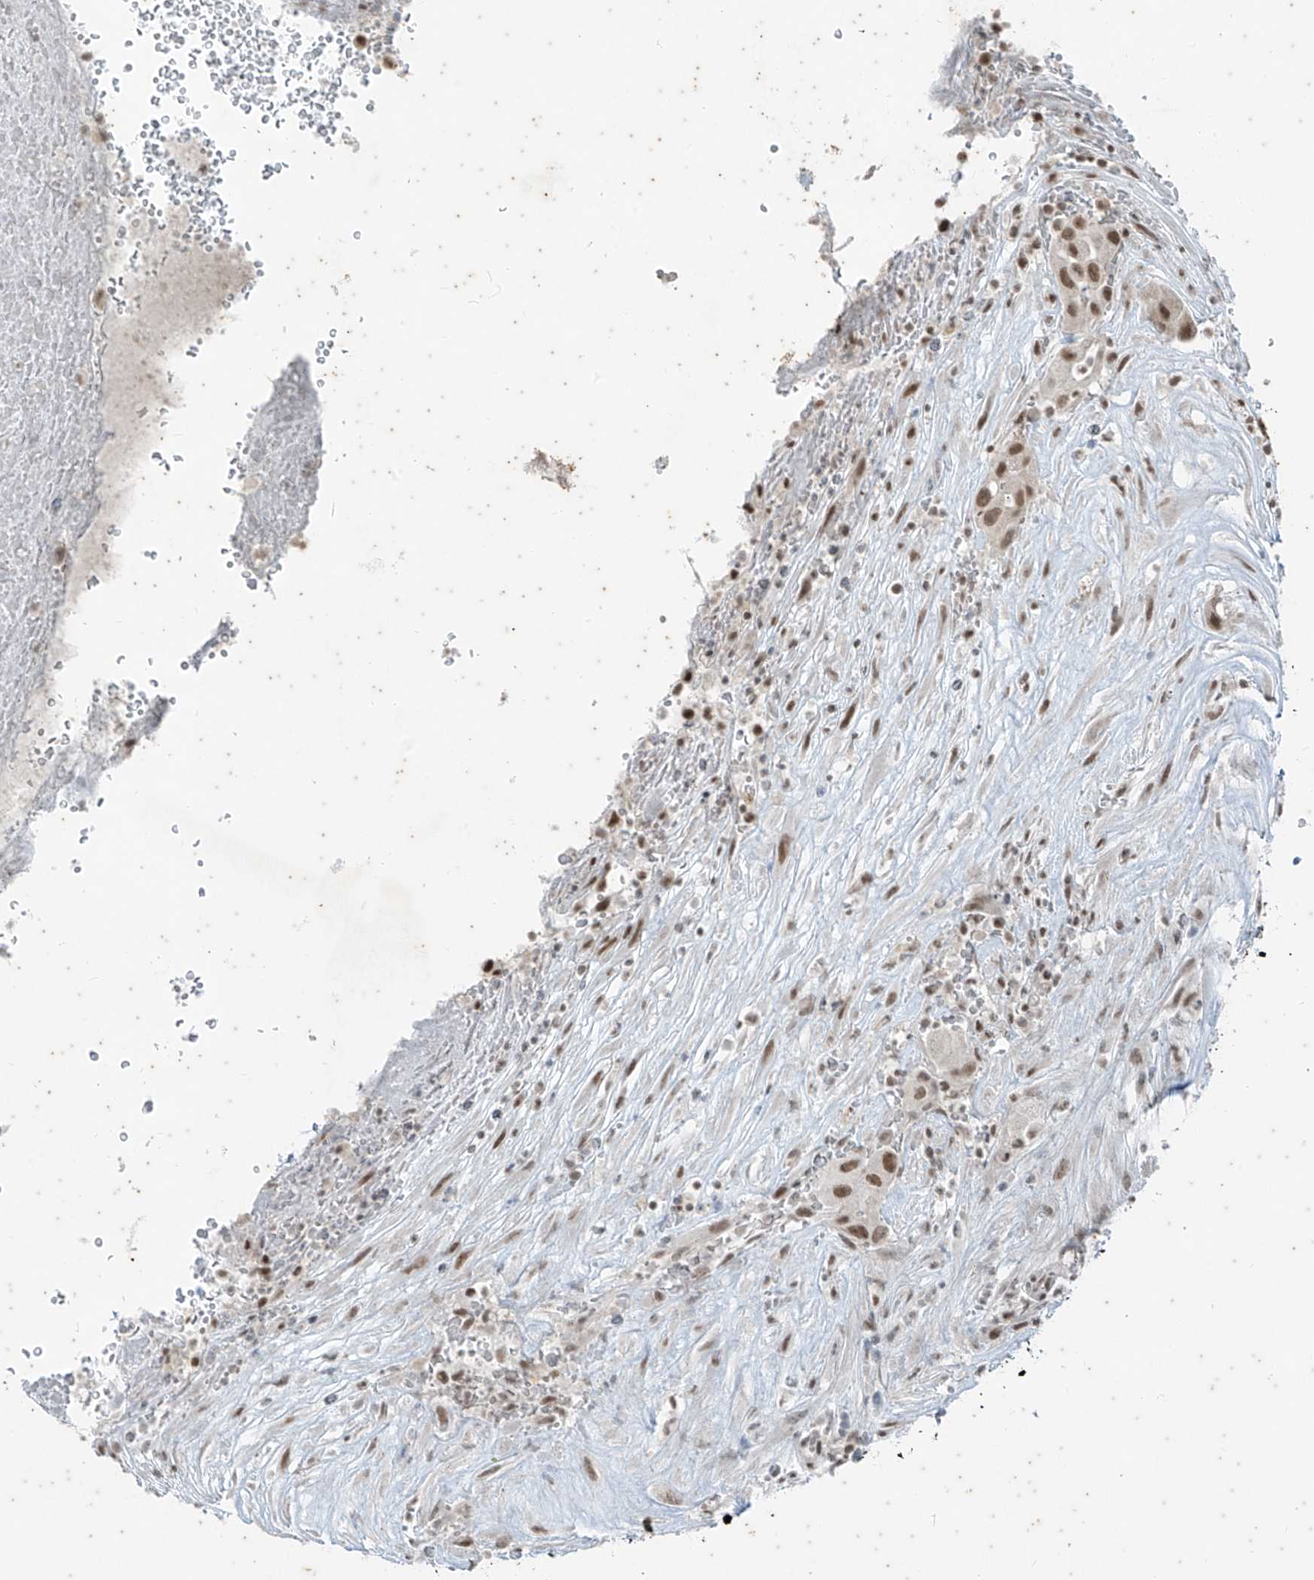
{"staining": {"intensity": "moderate", "quantity": ">75%", "location": "nuclear"}, "tissue": "thyroid cancer", "cell_type": "Tumor cells", "image_type": "cancer", "snomed": [{"axis": "morphology", "description": "Papillary adenocarcinoma, NOS"}, {"axis": "topography", "description": "Thyroid gland"}], "caption": "IHC of thyroid papillary adenocarcinoma demonstrates medium levels of moderate nuclear expression in approximately >75% of tumor cells. (DAB = brown stain, brightfield microscopy at high magnification).", "gene": "ZNF354B", "patient": {"sex": "male", "age": 77}}